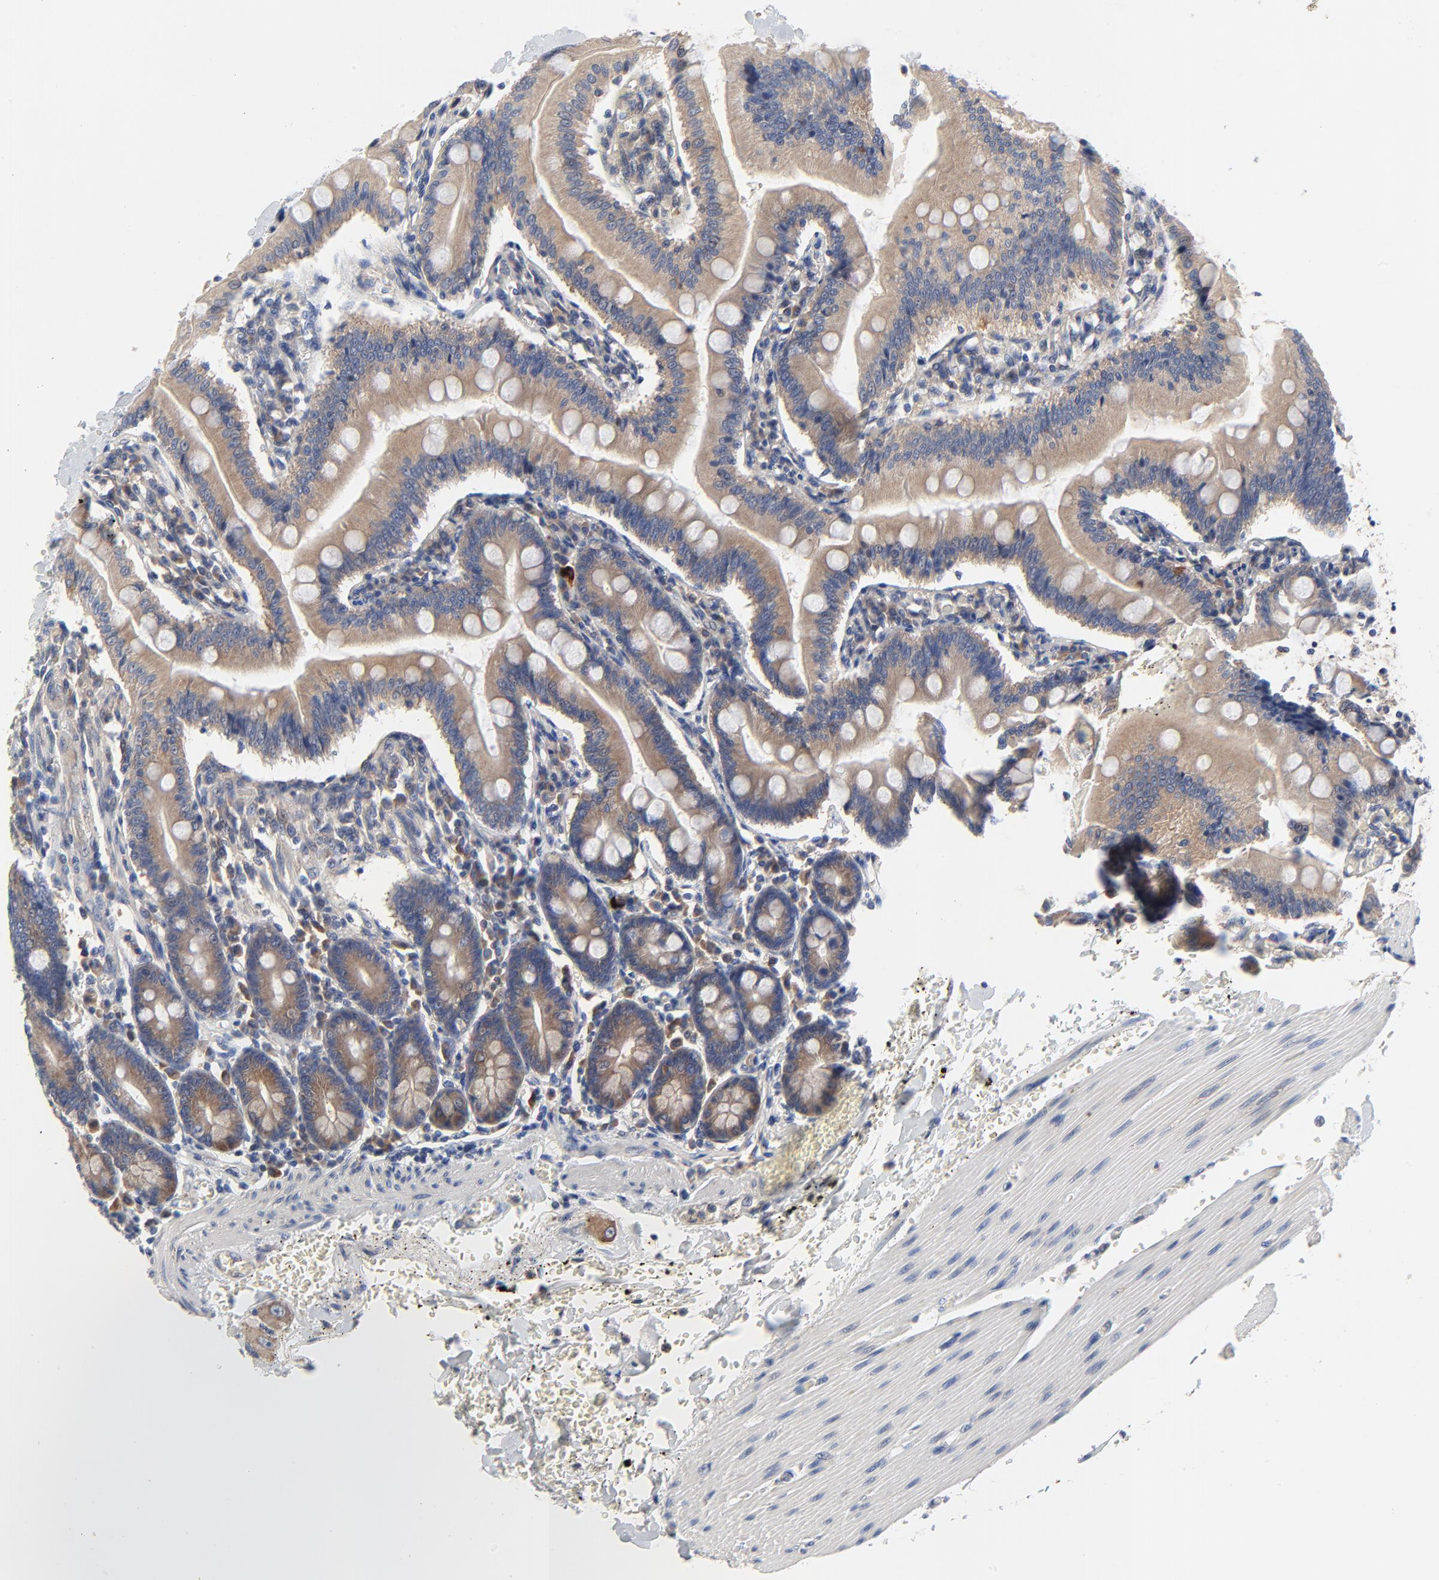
{"staining": {"intensity": "moderate", "quantity": ">75%", "location": "cytoplasmic/membranous"}, "tissue": "small intestine", "cell_type": "Glandular cells", "image_type": "normal", "snomed": [{"axis": "morphology", "description": "Normal tissue, NOS"}, {"axis": "topography", "description": "Small intestine"}], "caption": "Immunohistochemical staining of benign small intestine reveals moderate cytoplasmic/membranous protein staining in about >75% of glandular cells.", "gene": "VAV2", "patient": {"sex": "male", "age": 71}}